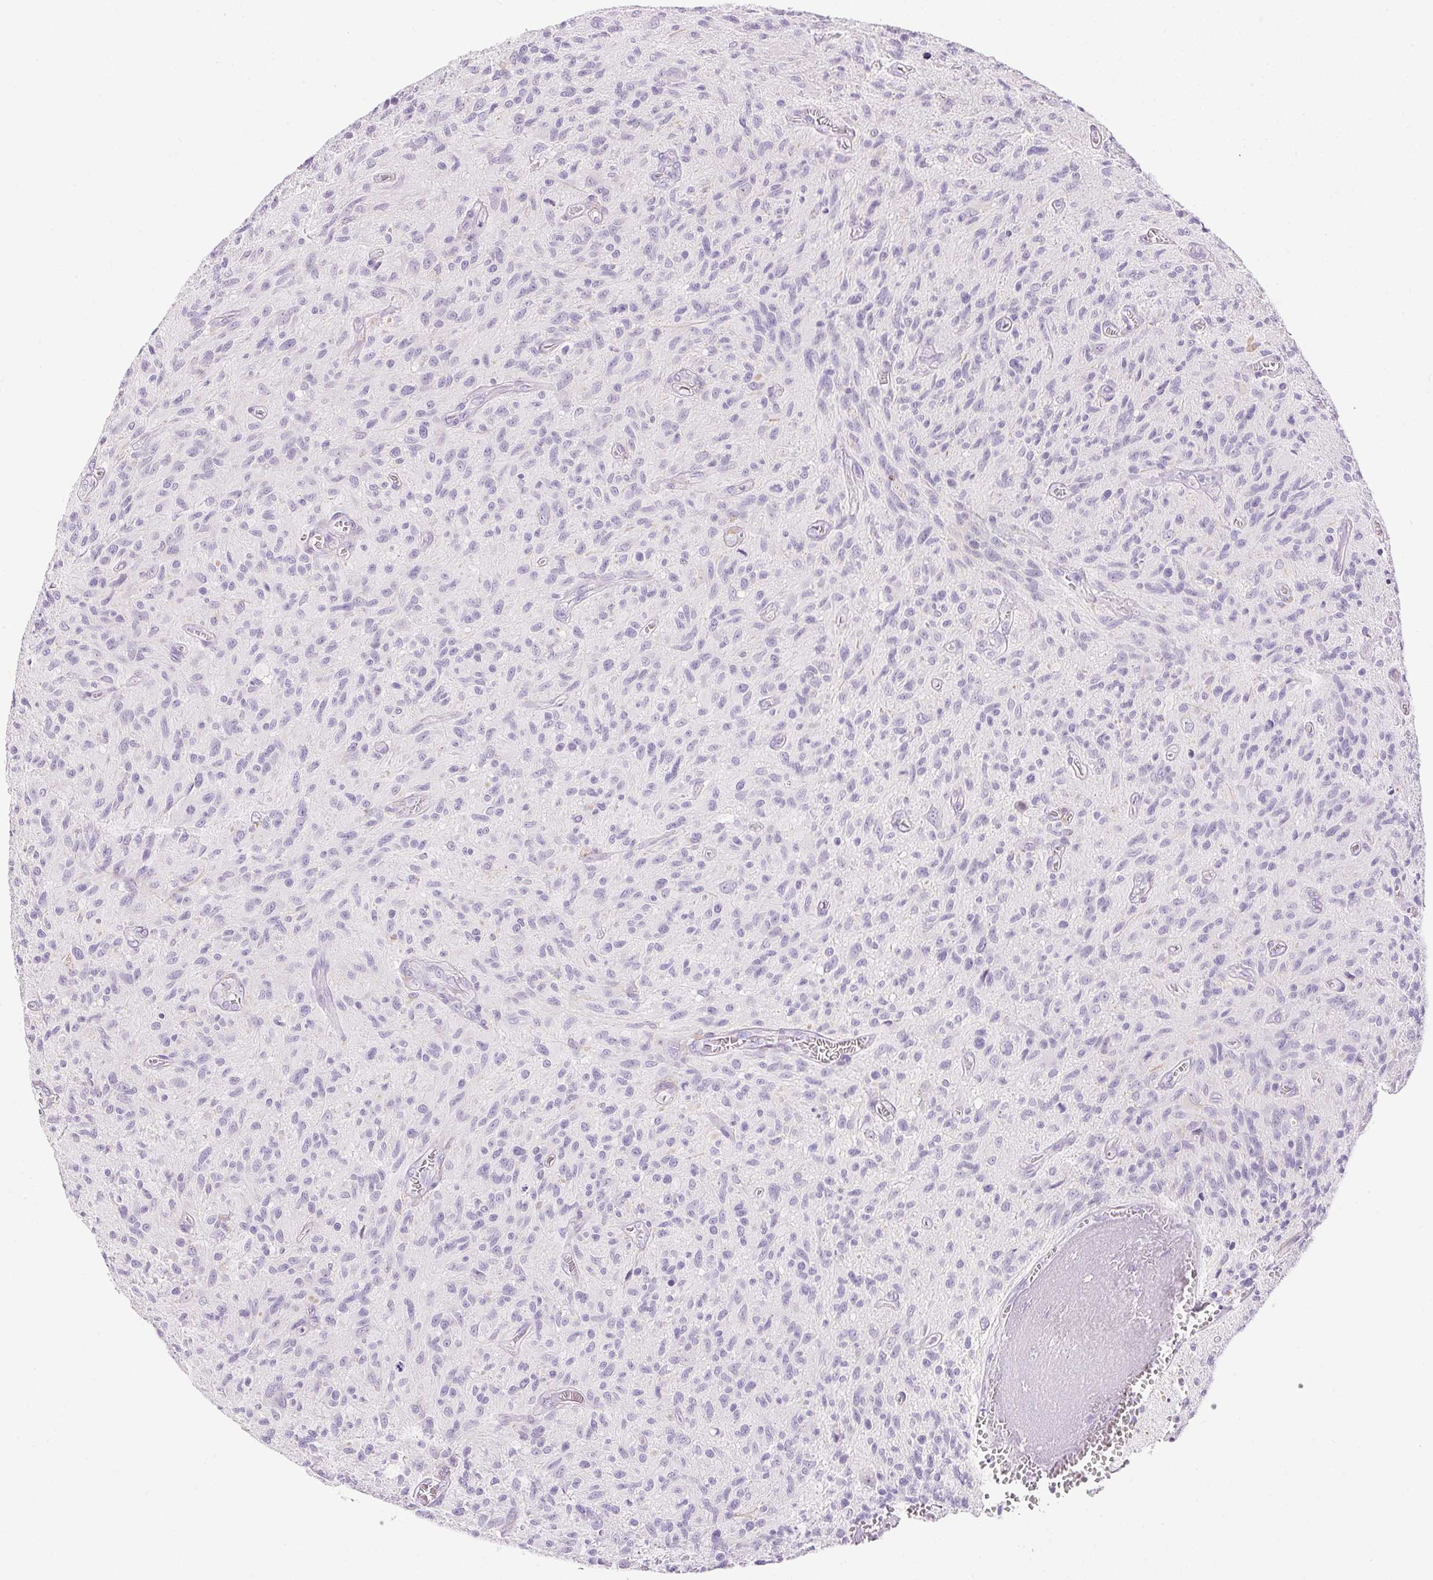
{"staining": {"intensity": "negative", "quantity": "none", "location": "none"}, "tissue": "glioma", "cell_type": "Tumor cells", "image_type": "cancer", "snomed": [{"axis": "morphology", "description": "Glioma, malignant, High grade"}, {"axis": "topography", "description": "Brain"}], "caption": "The immunohistochemistry micrograph has no significant staining in tumor cells of glioma tissue.", "gene": "PNLIPRP3", "patient": {"sex": "male", "age": 75}}